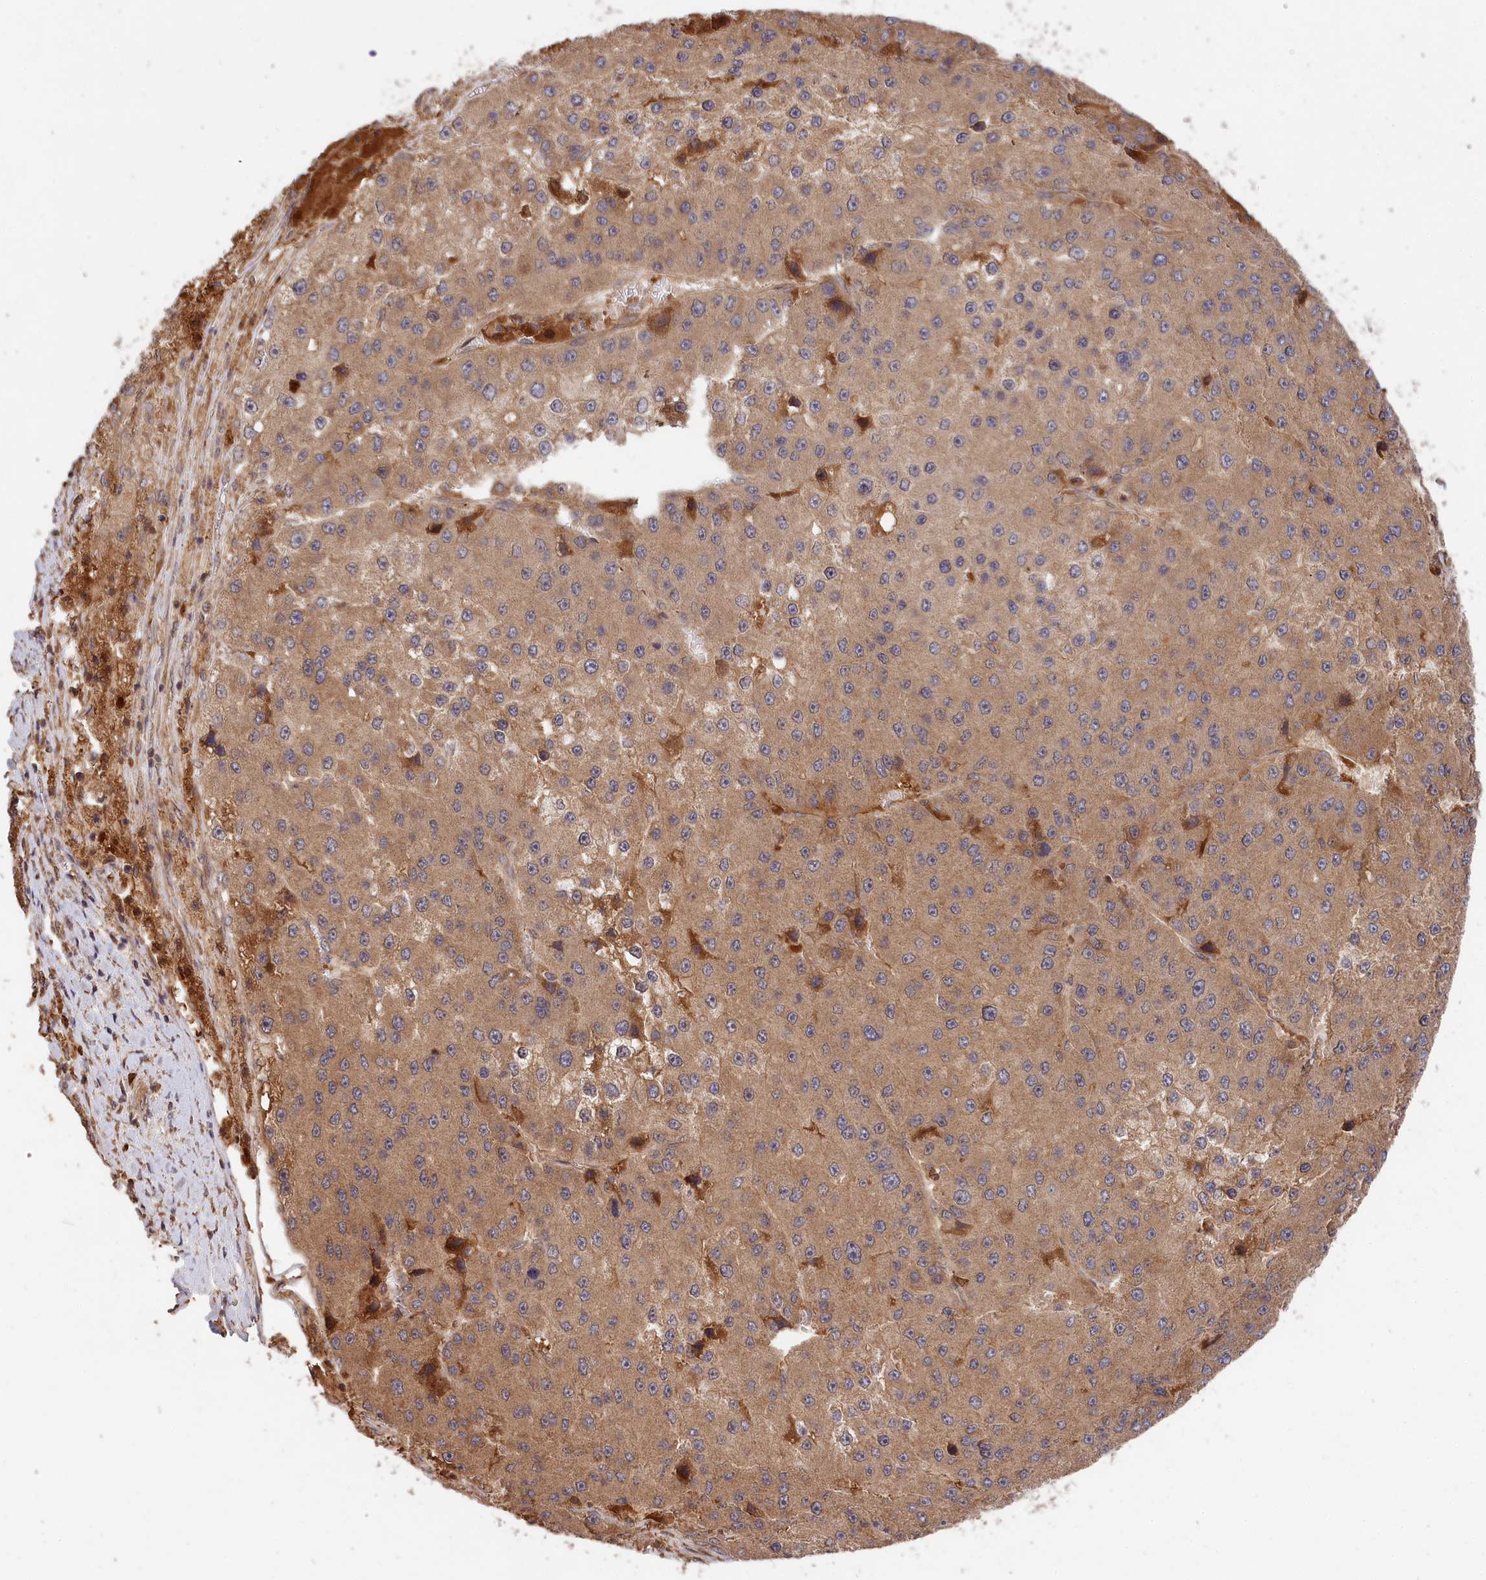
{"staining": {"intensity": "moderate", "quantity": ">75%", "location": "cytoplasmic/membranous"}, "tissue": "liver cancer", "cell_type": "Tumor cells", "image_type": "cancer", "snomed": [{"axis": "morphology", "description": "Carcinoma, Hepatocellular, NOS"}, {"axis": "topography", "description": "Liver"}], "caption": "Hepatocellular carcinoma (liver) was stained to show a protein in brown. There is medium levels of moderate cytoplasmic/membranous expression in approximately >75% of tumor cells.", "gene": "MCF2L2", "patient": {"sex": "female", "age": 73}}